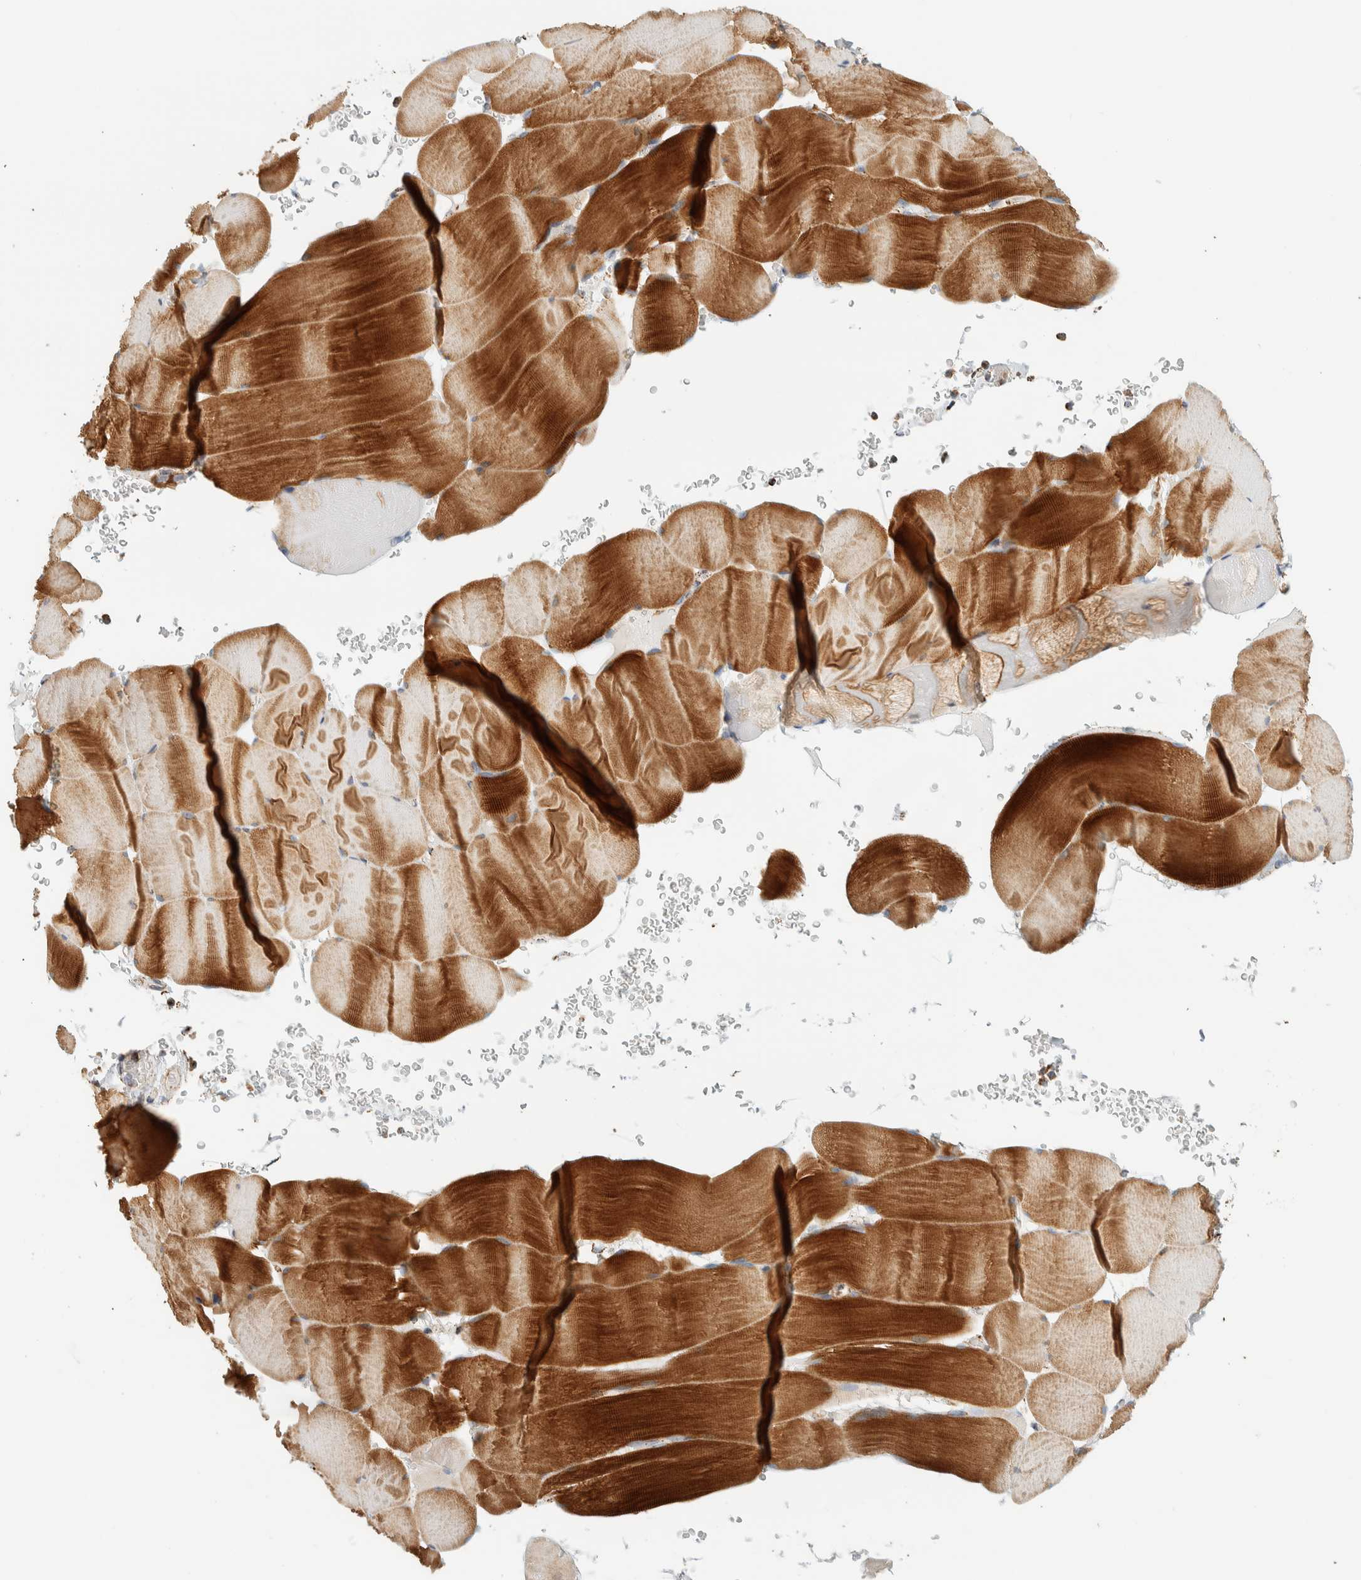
{"staining": {"intensity": "strong", "quantity": ">75%", "location": "cytoplasmic/membranous"}, "tissue": "skeletal muscle", "cell_type": "Myocytes", "image_type": "normal", "snomed": [{"axis": "morphology", "description": "Normal tissue, NOS"}, {"axis": "topography", "description": "Skeletal muscle"}], "caption": "Immunohistochemistry image of normal human skeletal muscle stained for a protein (brown), which shows high levels of strong cytoplasmic/membranous positivity in about >75% of myocytes.", "gene": "ZNF454", "patient": {"sex": "male", "age": 62}}